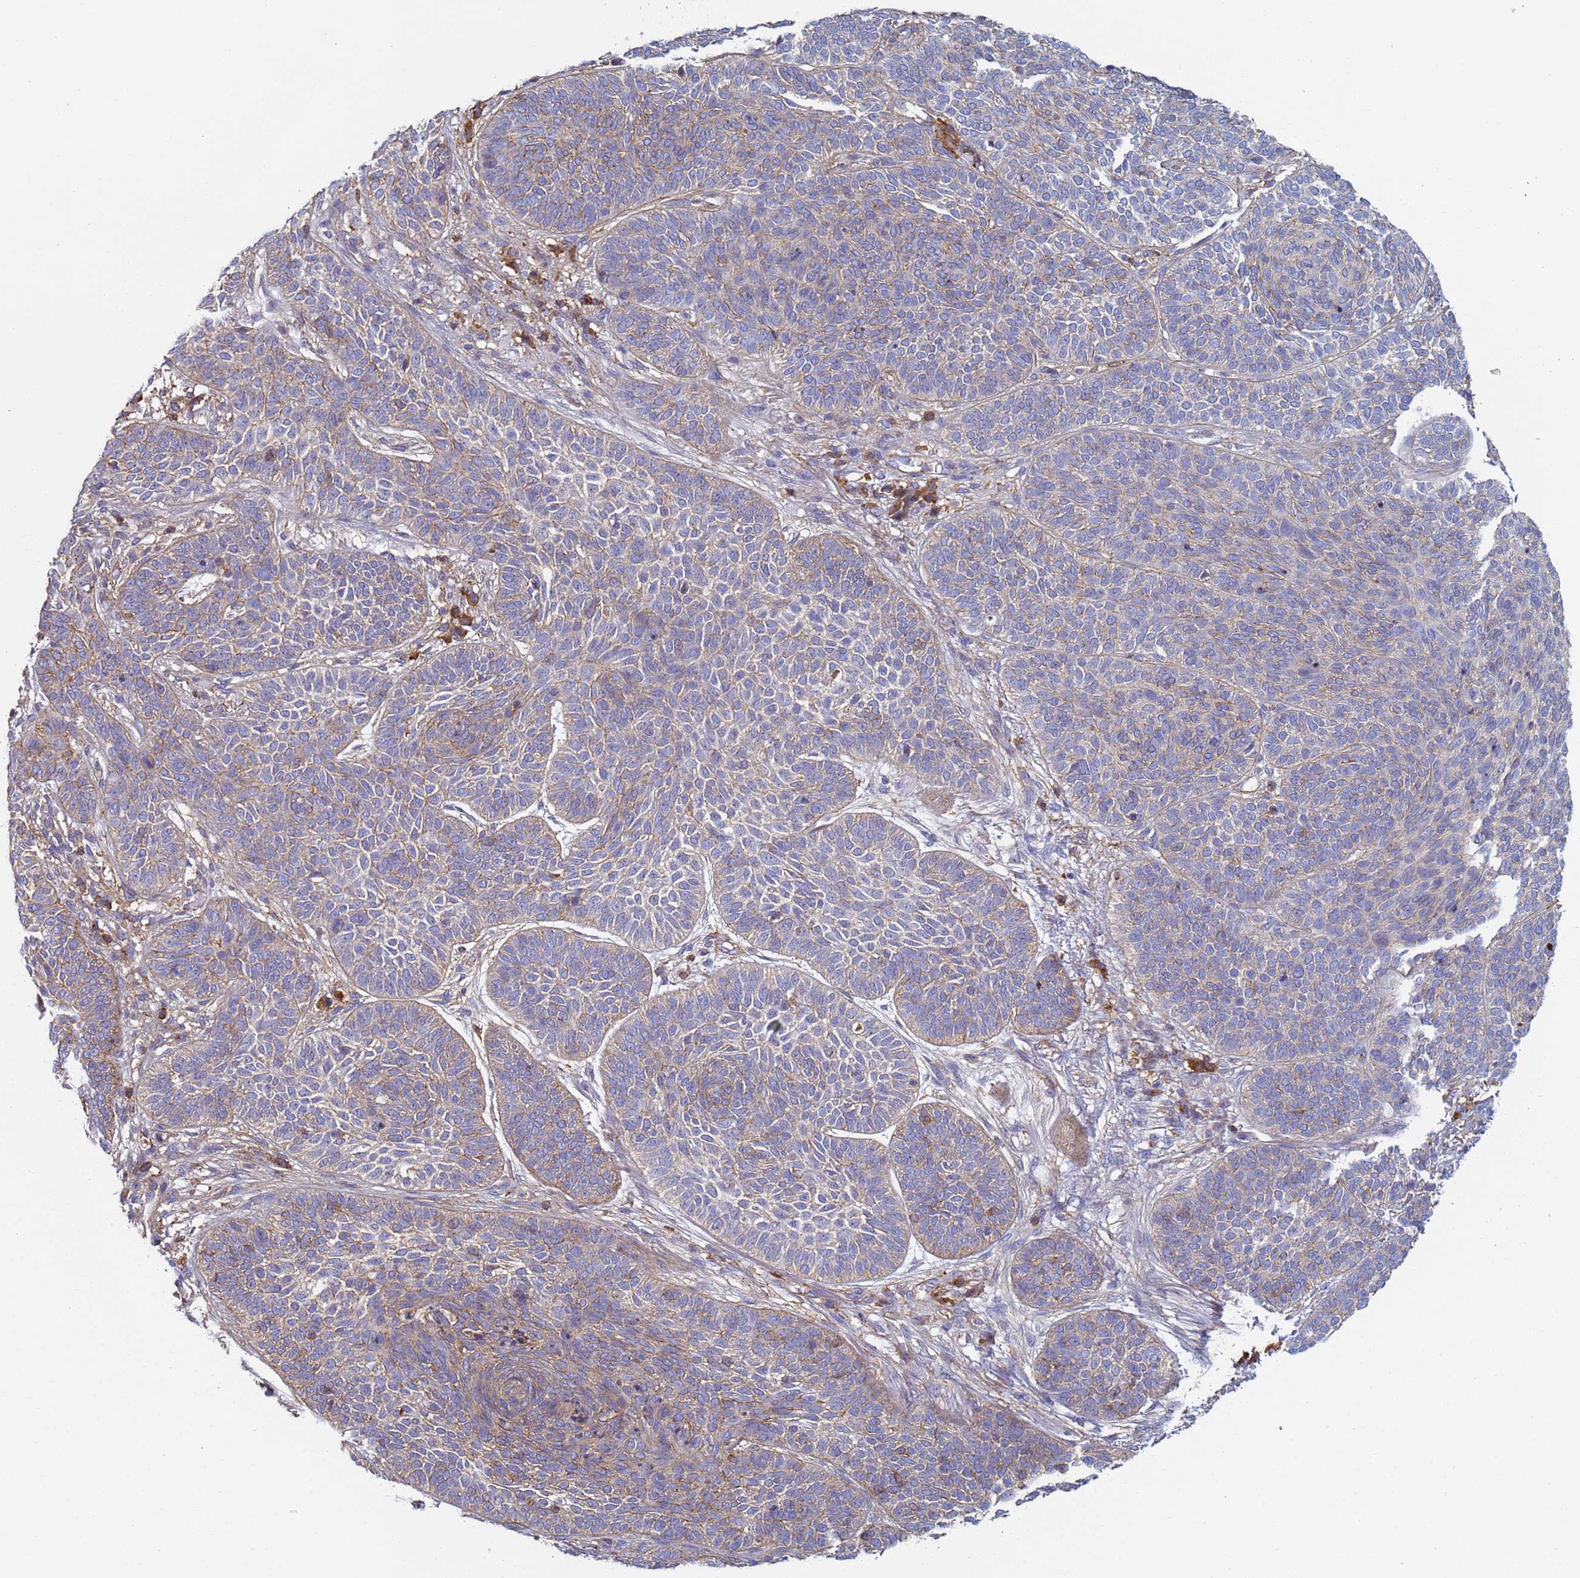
{"staining": {"intensity": "weak", "quantity": "<25%", "location": "cytoplasmic/membranous"}, "tissue": "skin cancer", "cell_type": "Tumor cells", "image_type": "cancer", "snomed": [{"axis": "morphology", "description": "Basal cell carcinoma"}, {"axis": "topography", "description": "Skin"}], "caption": "This photomicrograph is of basal cell carcinoma (skin) stained with immunohistochemistry to label a protein in brown with the nuclei are counter-stained blue. There is no positivity in tumor cells. (DAB immunohistochemistry visualized using brightfield microscopy, high magnification).", "gene": "ZNG1B", "patient": {"sex": "male", "age": 85}}